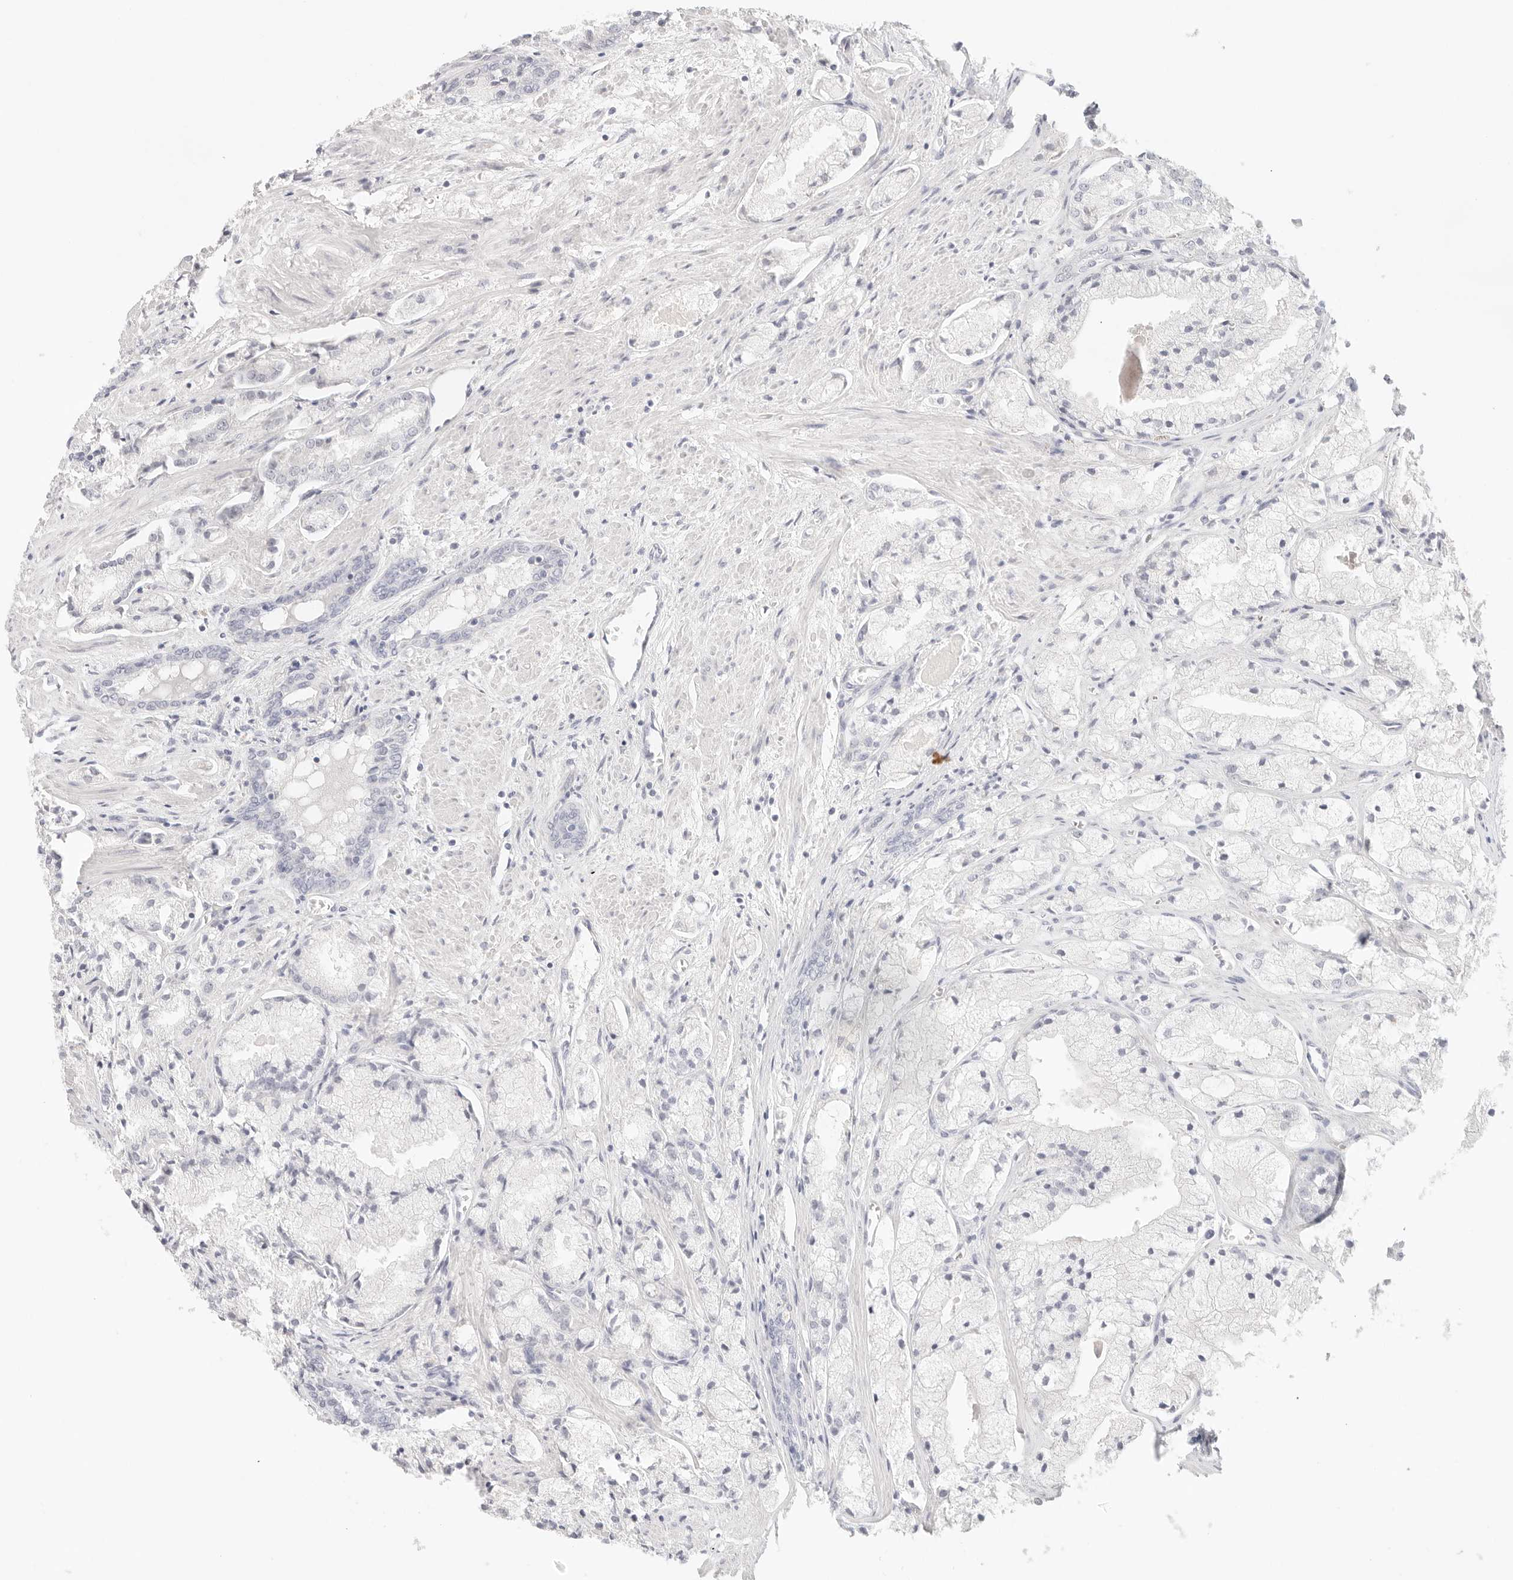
{"staining": {"intensity": "negative", "quantity": "none", "location": "none"}, "tissue": "prostate cancer", "cell_type": "Tumor cells", "image_type": "cancer", "snomed": [{"axis": "morphology", "description": "Adenocarcinoma, High grade"}, {"axis": "topography", "description": "Prostate"}], "caption": "This is an immunohistochemistry (IHC) micrograph of human prostate cancer. There is no positivity in tumor cells.", "gene": "SPHK1", "patient": {"sex": "male", "age": 50}}